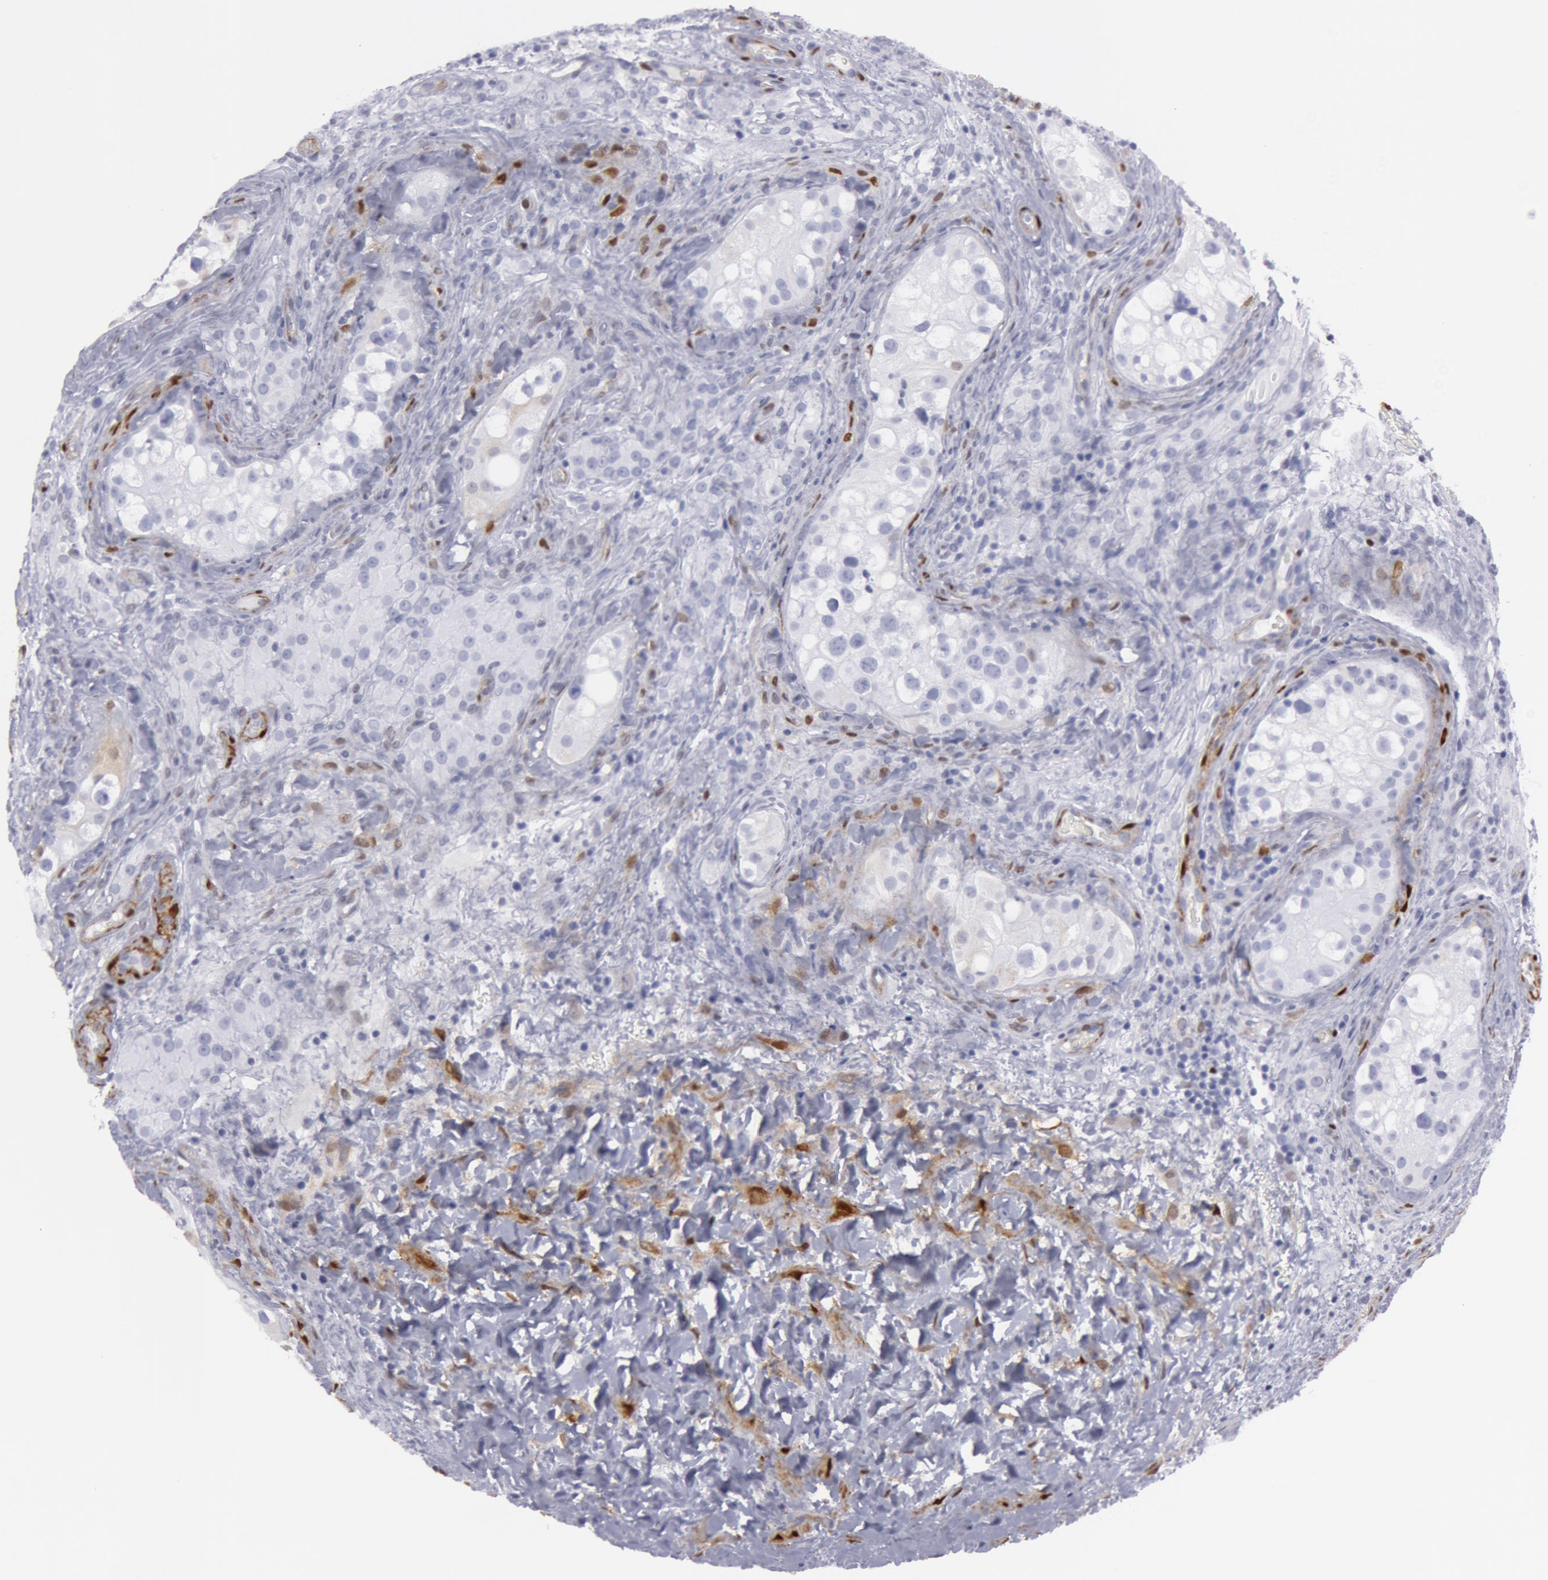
{"staining": {"intensity": "negative", "quantity": "none", "location": "none"}, "tissue": "testis cancer", "cell_type": "Tumor cells", "image_type": "cancer", "snomed": [{"axis": "morphology", "description": "Carcinoma, Embryonal, NOS"}, {"axis": "topography", "description": "Testis"}], "caption": "Immunohistochemistry of testis cancer (embryonal carcinoma) demonstrates no staining in tumor cells.", "gene": "TAGLN", "patient": {"sex": "male", "age": 31}}